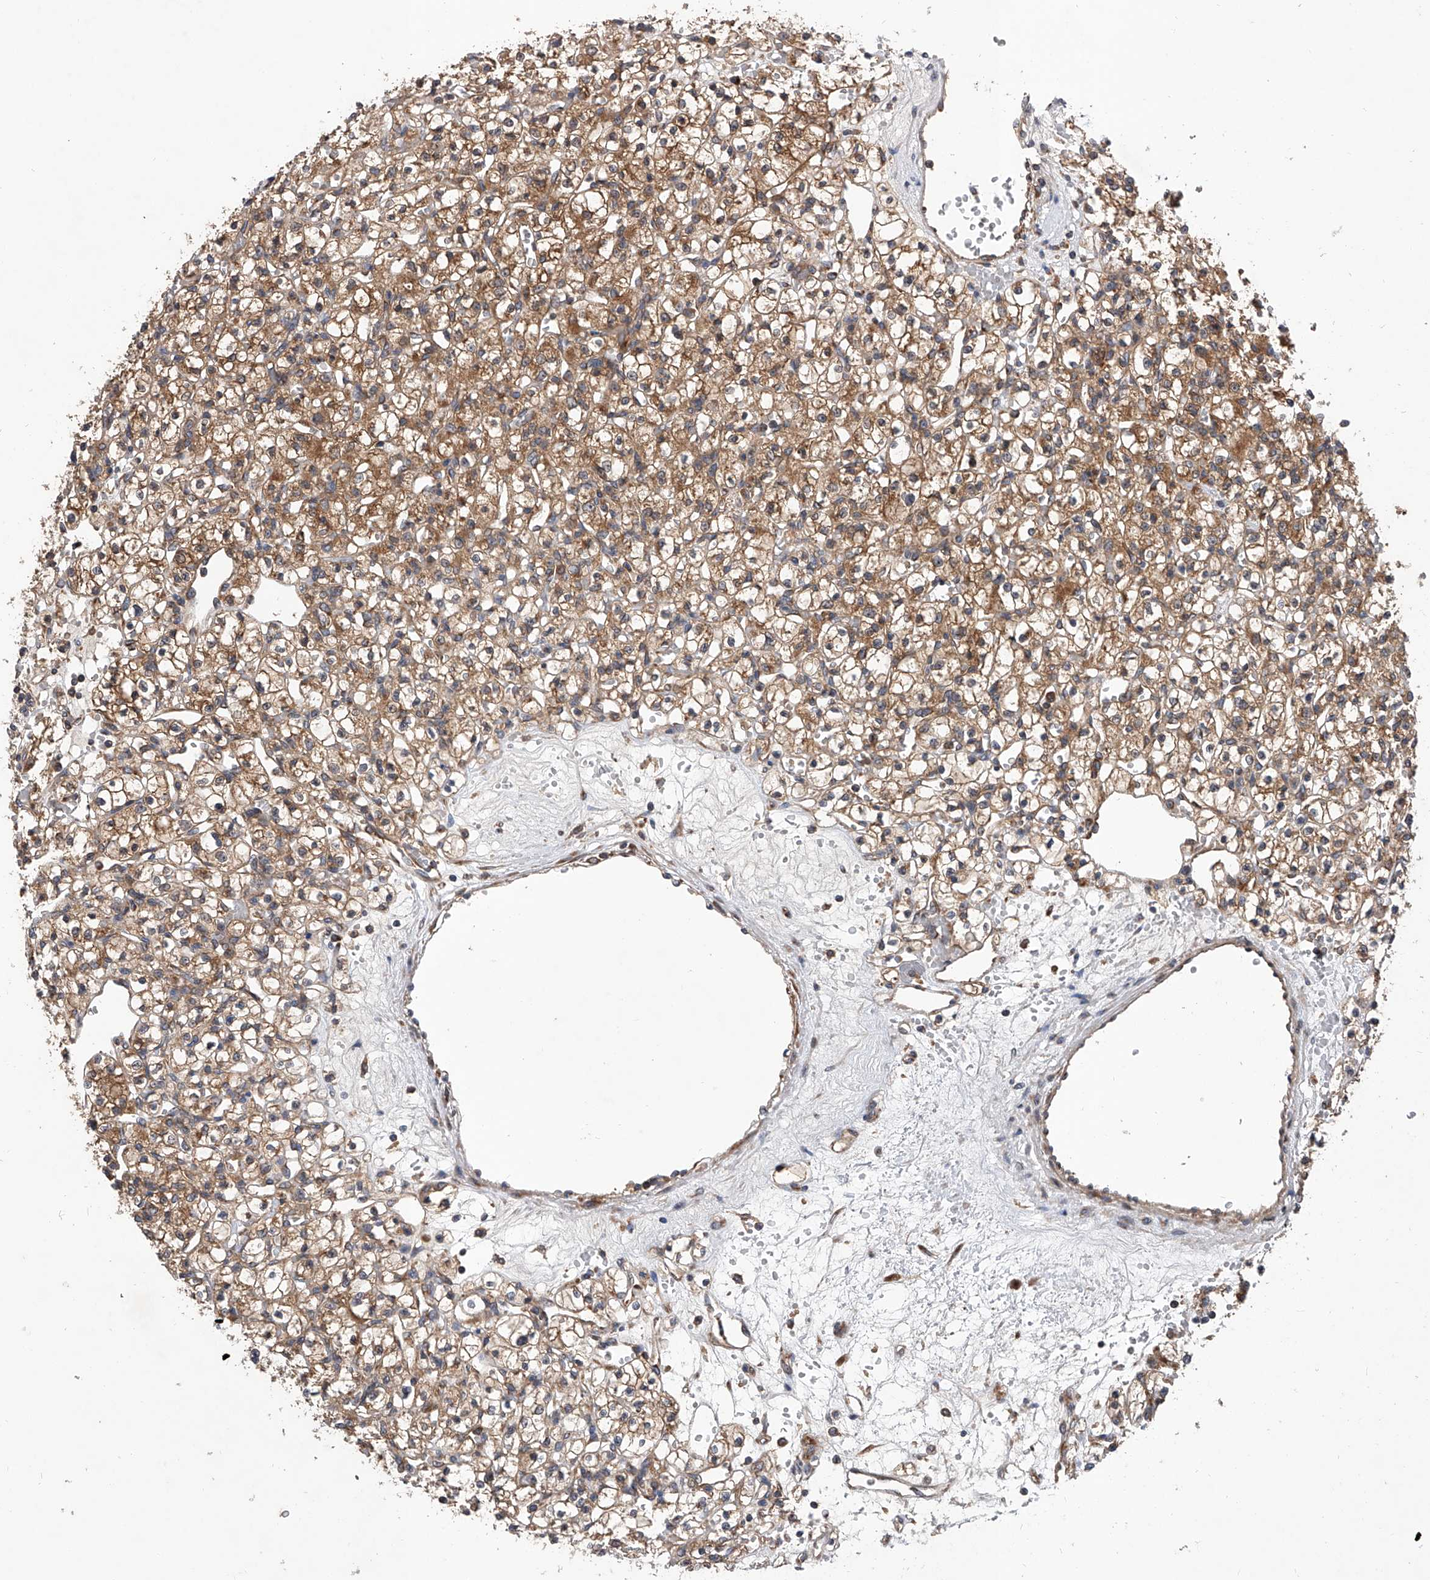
{"staining": {"intensity": "moderate", "quantity": ">75%", "location": "cytoplasmic/membranous"}, "tissue": "renal cancer", "cell_type": "Tumor cells", "image_type": "cancer", "snomed": [{"axis": "morphology", "description": "Adenocarcinoma, NOS"}, {"axis": "topography", "description": "Kidney"}], "caption": "Immunohistochemistry photomicrograph of neoplastic tissue: human renal cancer stained using immunohistochemistry demonstrates medium levels of moderate protein expression localized specifically in the cytoplasmic/membranous of tumor cells, appearing as a cytoplasmic/membranous brown color.", "gene": "CFAP410", "patient": {"sex": "female", "age": 59}}